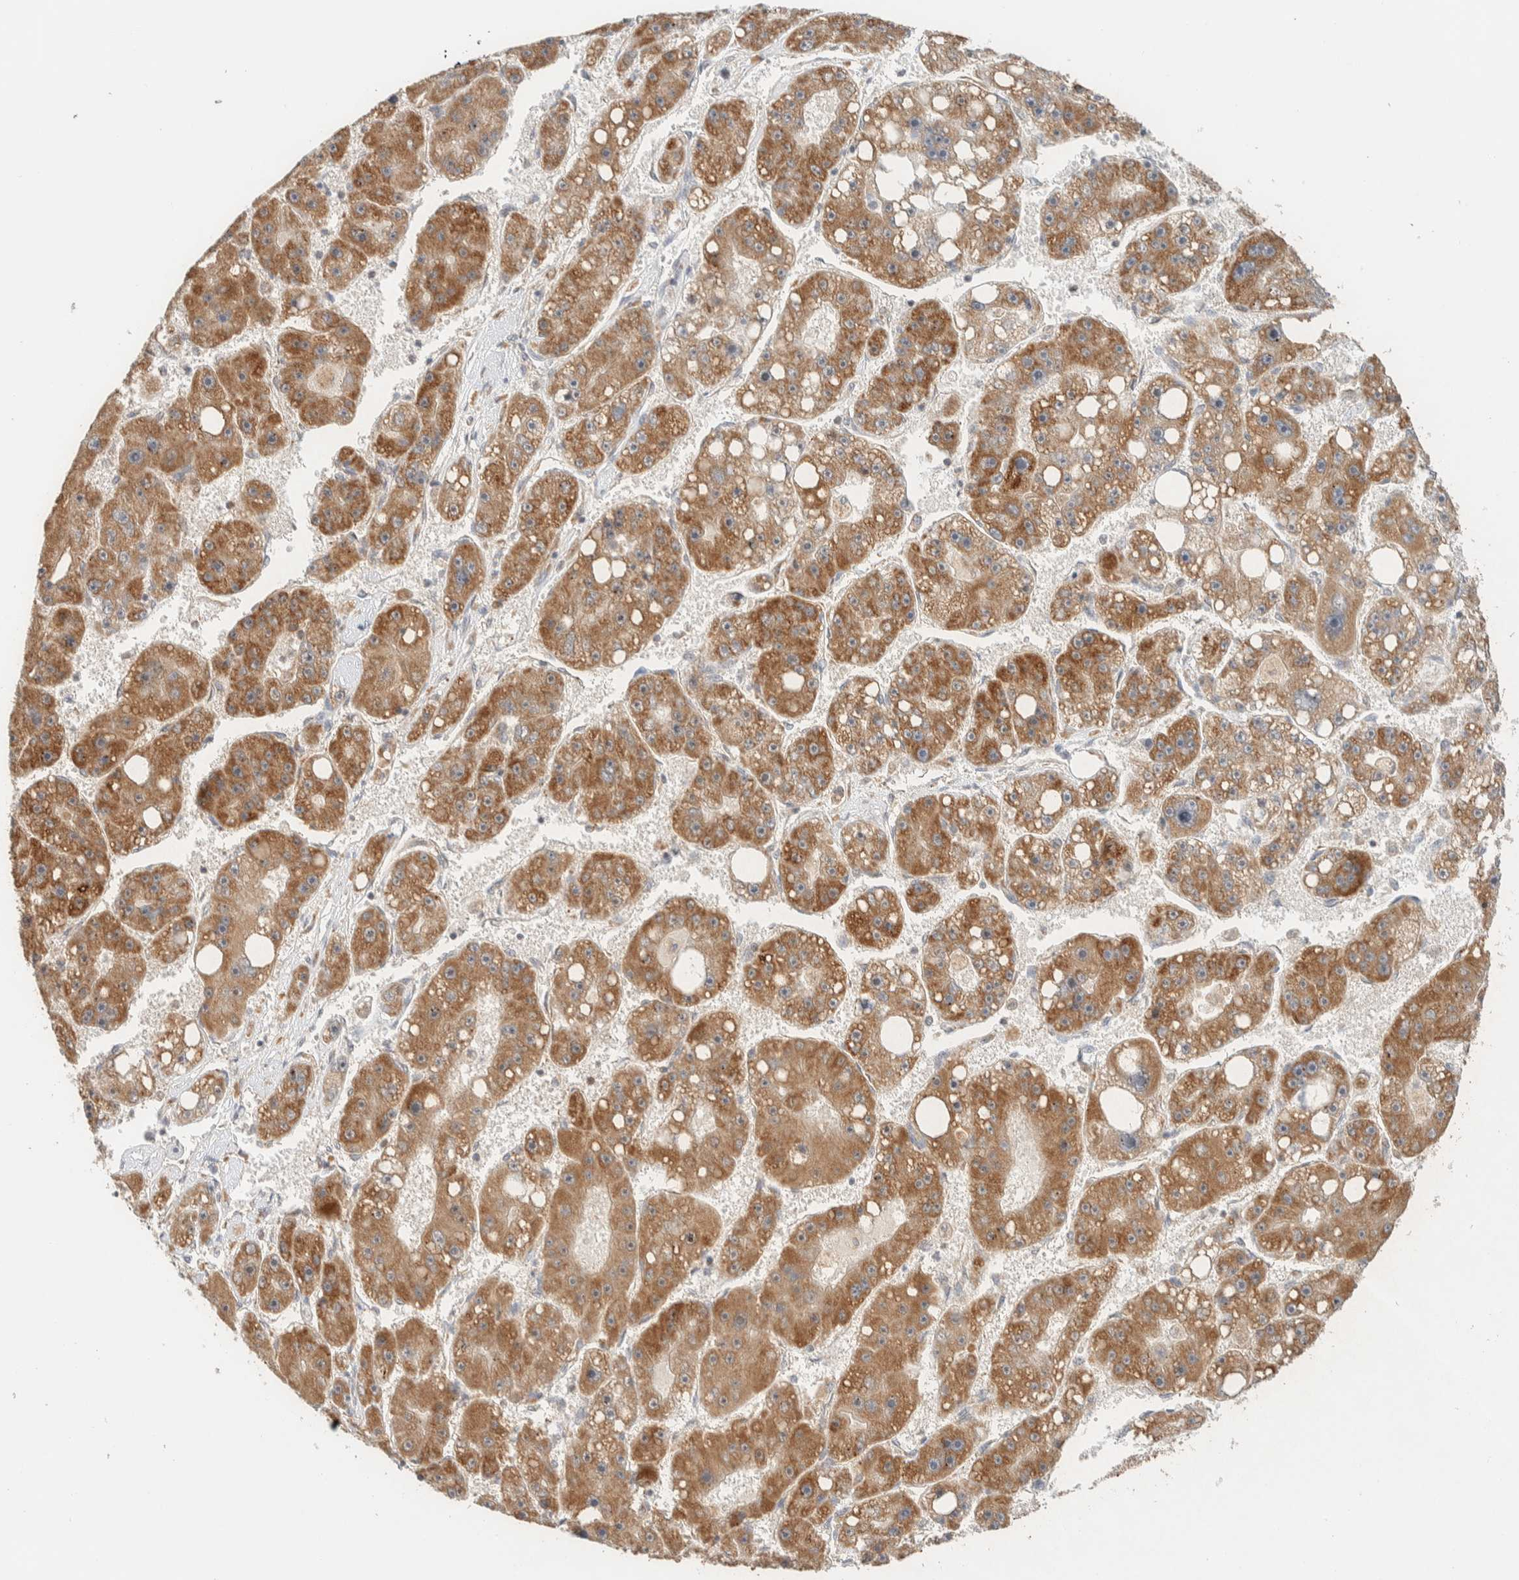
{"staining": {"intensity": "moderate", "quantity": ">75%", "location": "cytoplasmic/membranous"}, "tissue": "liver cancer", "cell_type": "Tumor cells", "image_type": "cancer", "snomed": [{"axis": "morphology", "description": "Carcinoma, Hepatocellular, NOS"}, {"axis": "topography", "description": "Liver"}], "caption": "IHC photomicrograph of human liver cancer stained for a protein (brown), which demonstrates medium levels of moderate cytoplasmic/membranous expression in about >75% of tumor cells.", "gene": "MRPL41", "patient": {"sex": "female", "age": 61}}